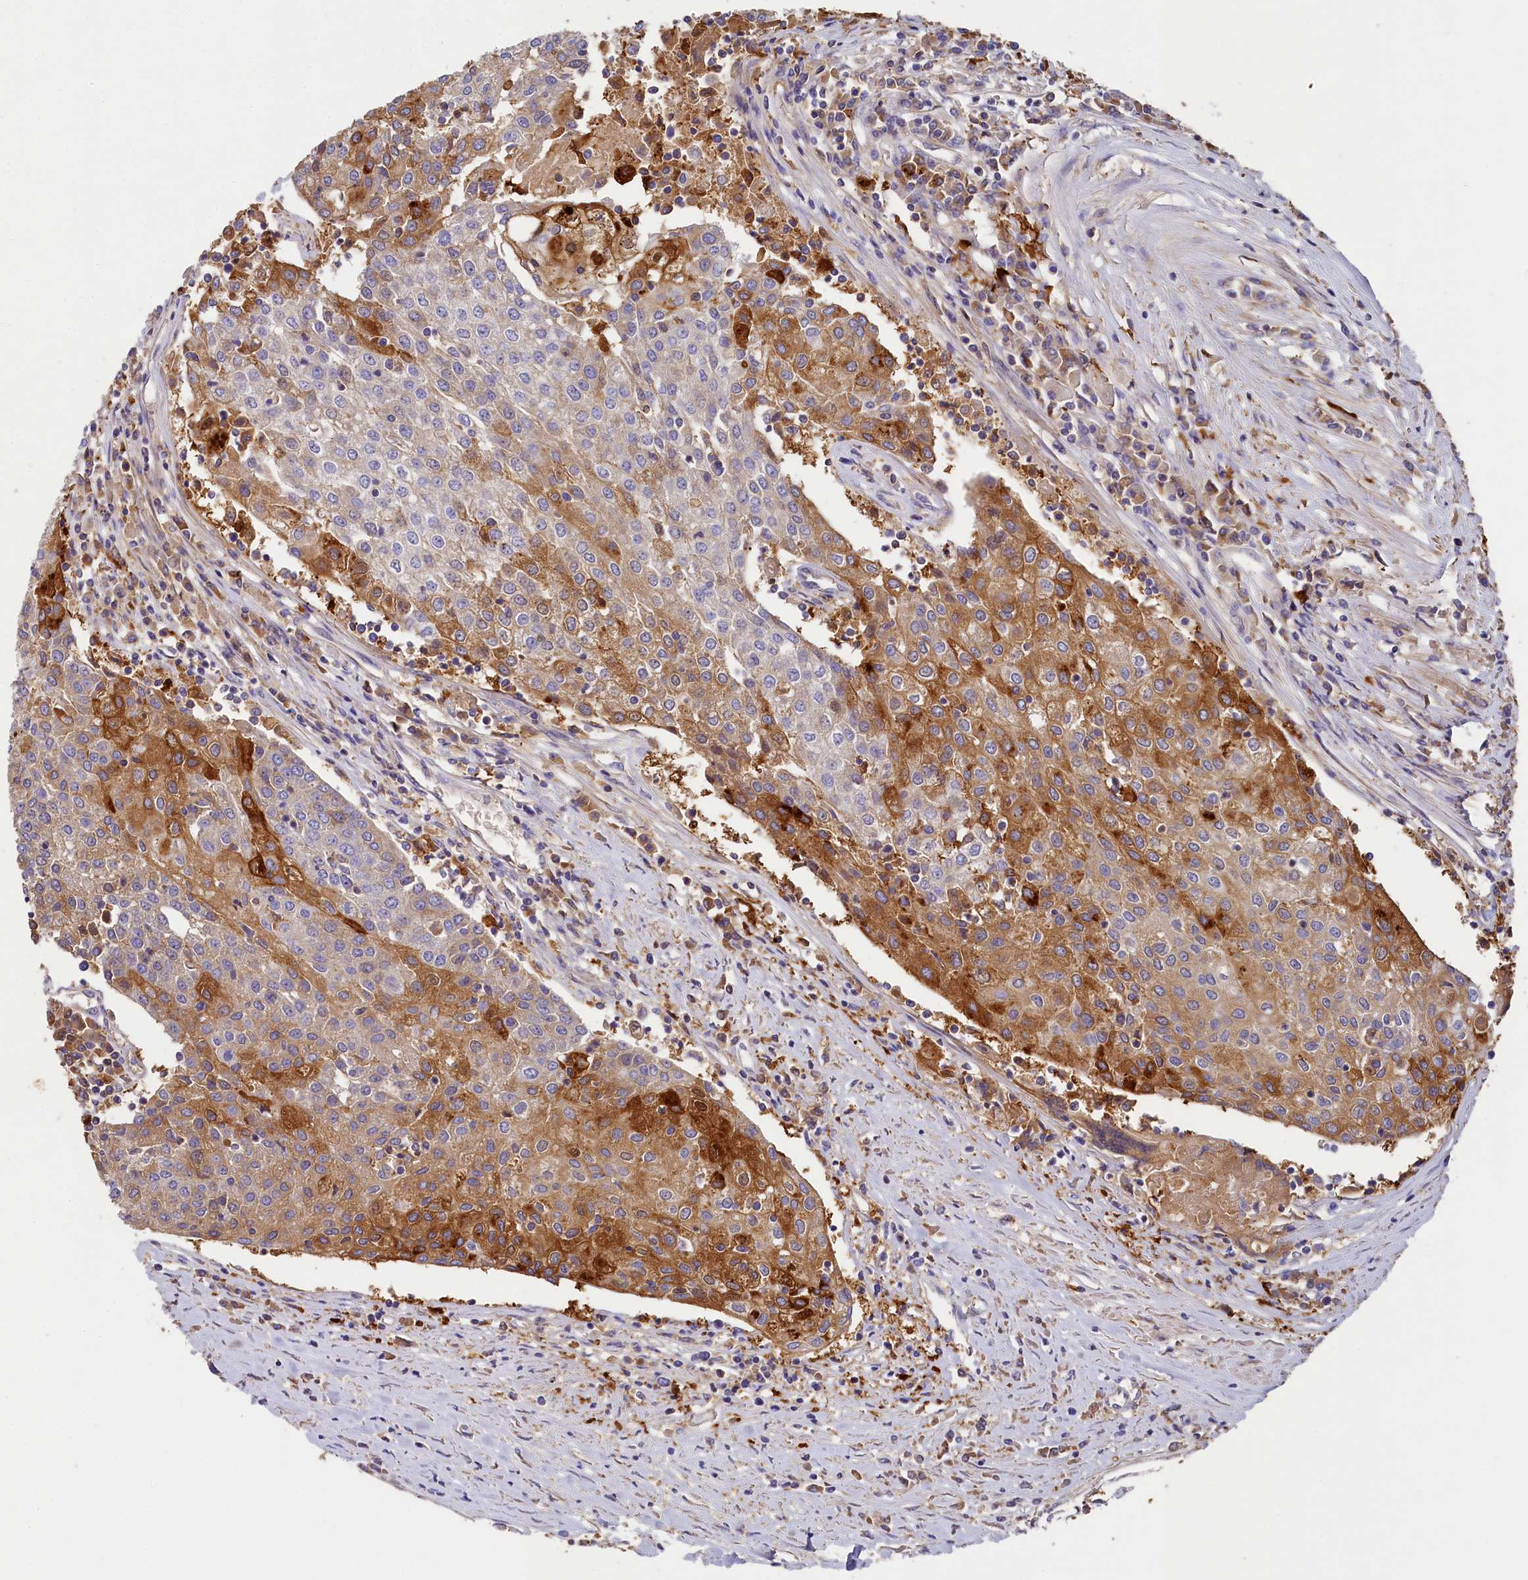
{"staining": {"intensity": "moderate", "quantity": "25%-75%", "location": "cytoplasmic/membranous"}, "tissue": "urothelial cancer", "cell_type": "Tumor cells", "image_type": "cancer", "snomed": [{"axis": "morphology", "description": "Urothelial carcinoma, High grade"}, {"axis": "topography", "description": "Urinary bladder"}], "caption": "Protein staining of urothelial carcinoma (high-grade) tissue displays moderate cytoplasmic/membranous positivity in approximately 25%-75% of tumor cells.", "gene": "SEC31B", "patient": {"sex": "female", "age": 85}}